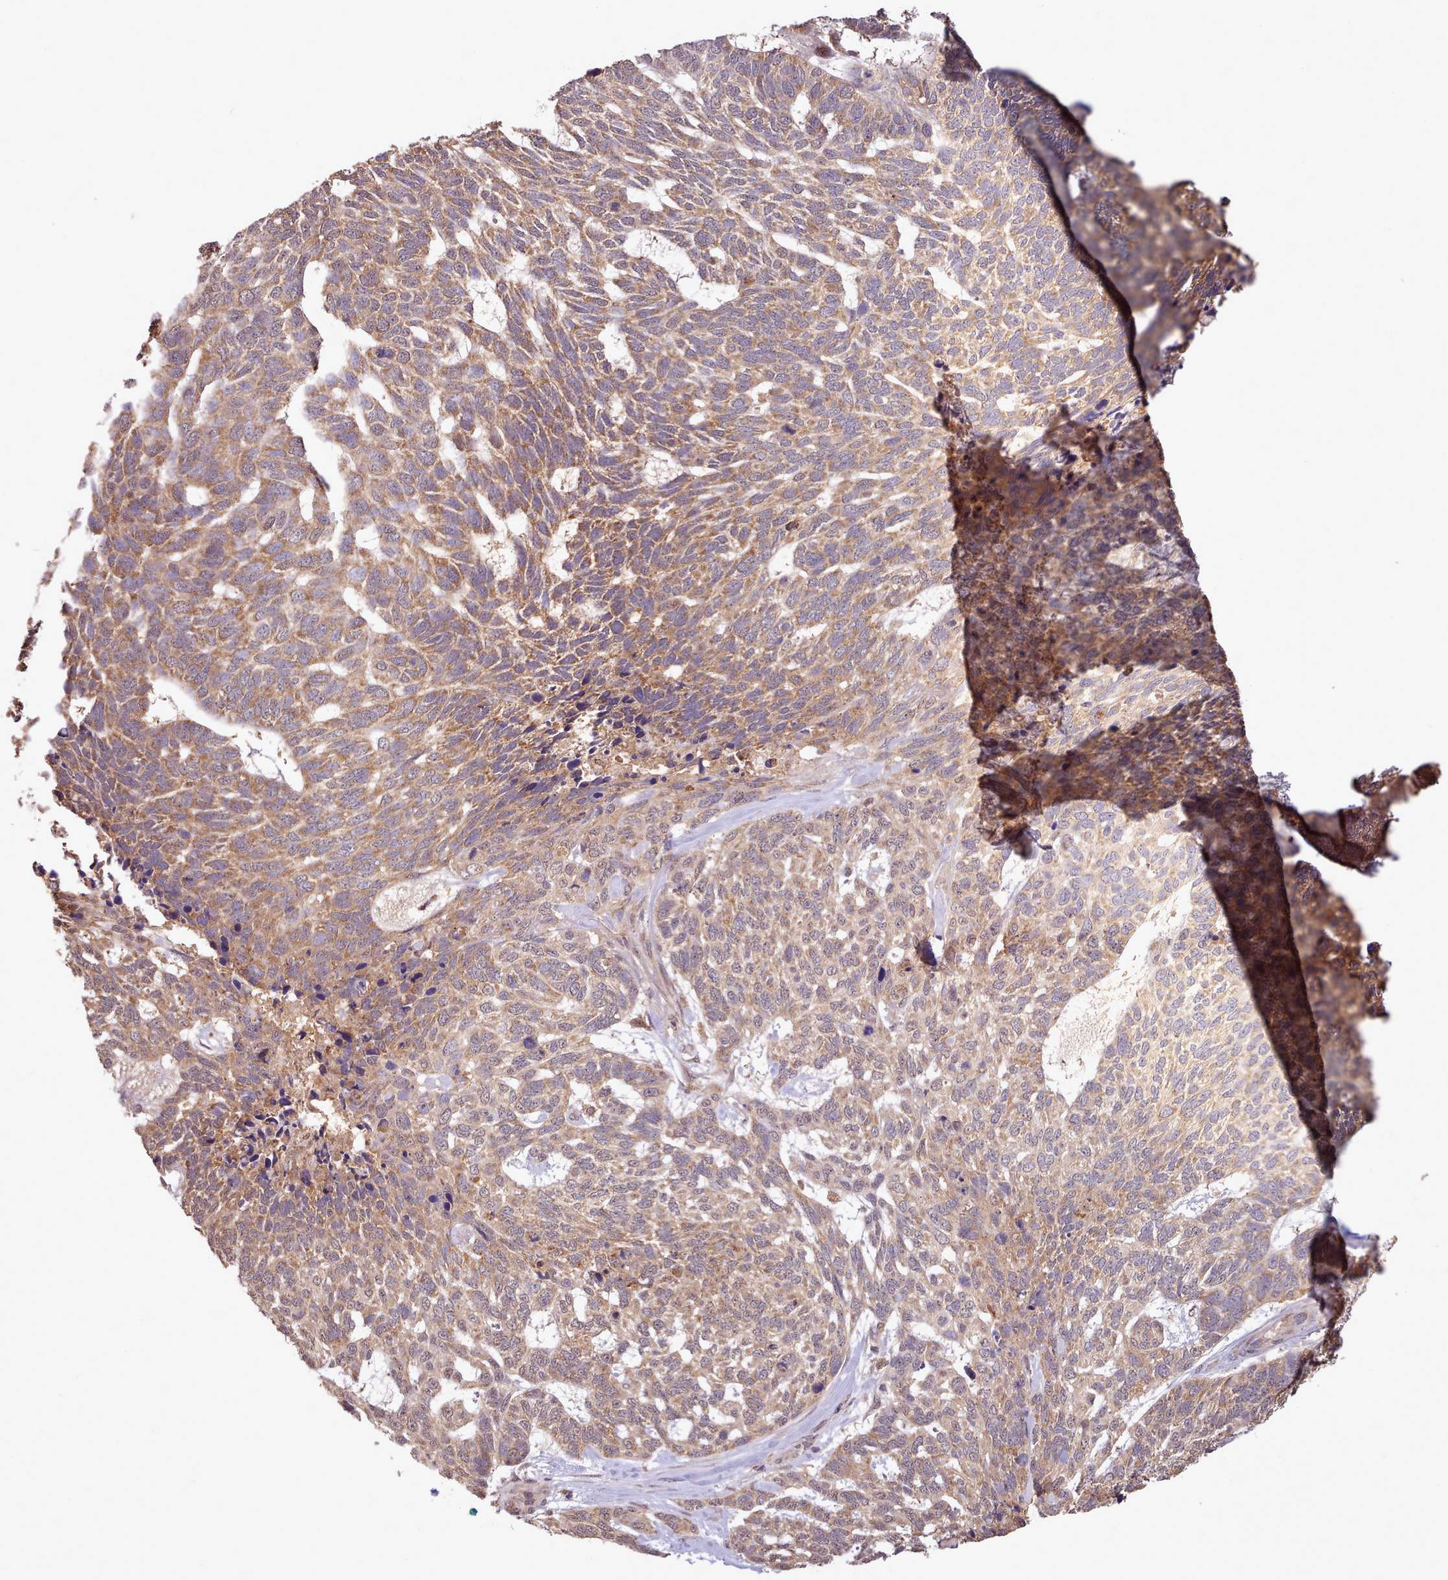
{"staining": {"intensity": "moderate", "quantity": "25%-75%", "location": "cytoplasmic/membranous"}, "tissue": "skin cancer", "cell_type": "Tumor cells", "image_type": "cancer", "snomed": [{"axis": "morphology", "description": "Basal cell carcinoma"}, {"axis": "topography", "description": "Skin"}], "caption": "This is a photomicrograph of immunohistochemistry (IHC) staining of skin cancer (basal cell carcinoma), which shows moderate staining in the cytoplasmic/membranous of tumor cells.", "gene": "PIP4P1", "patient": {"sex": "female", "age": 65}}